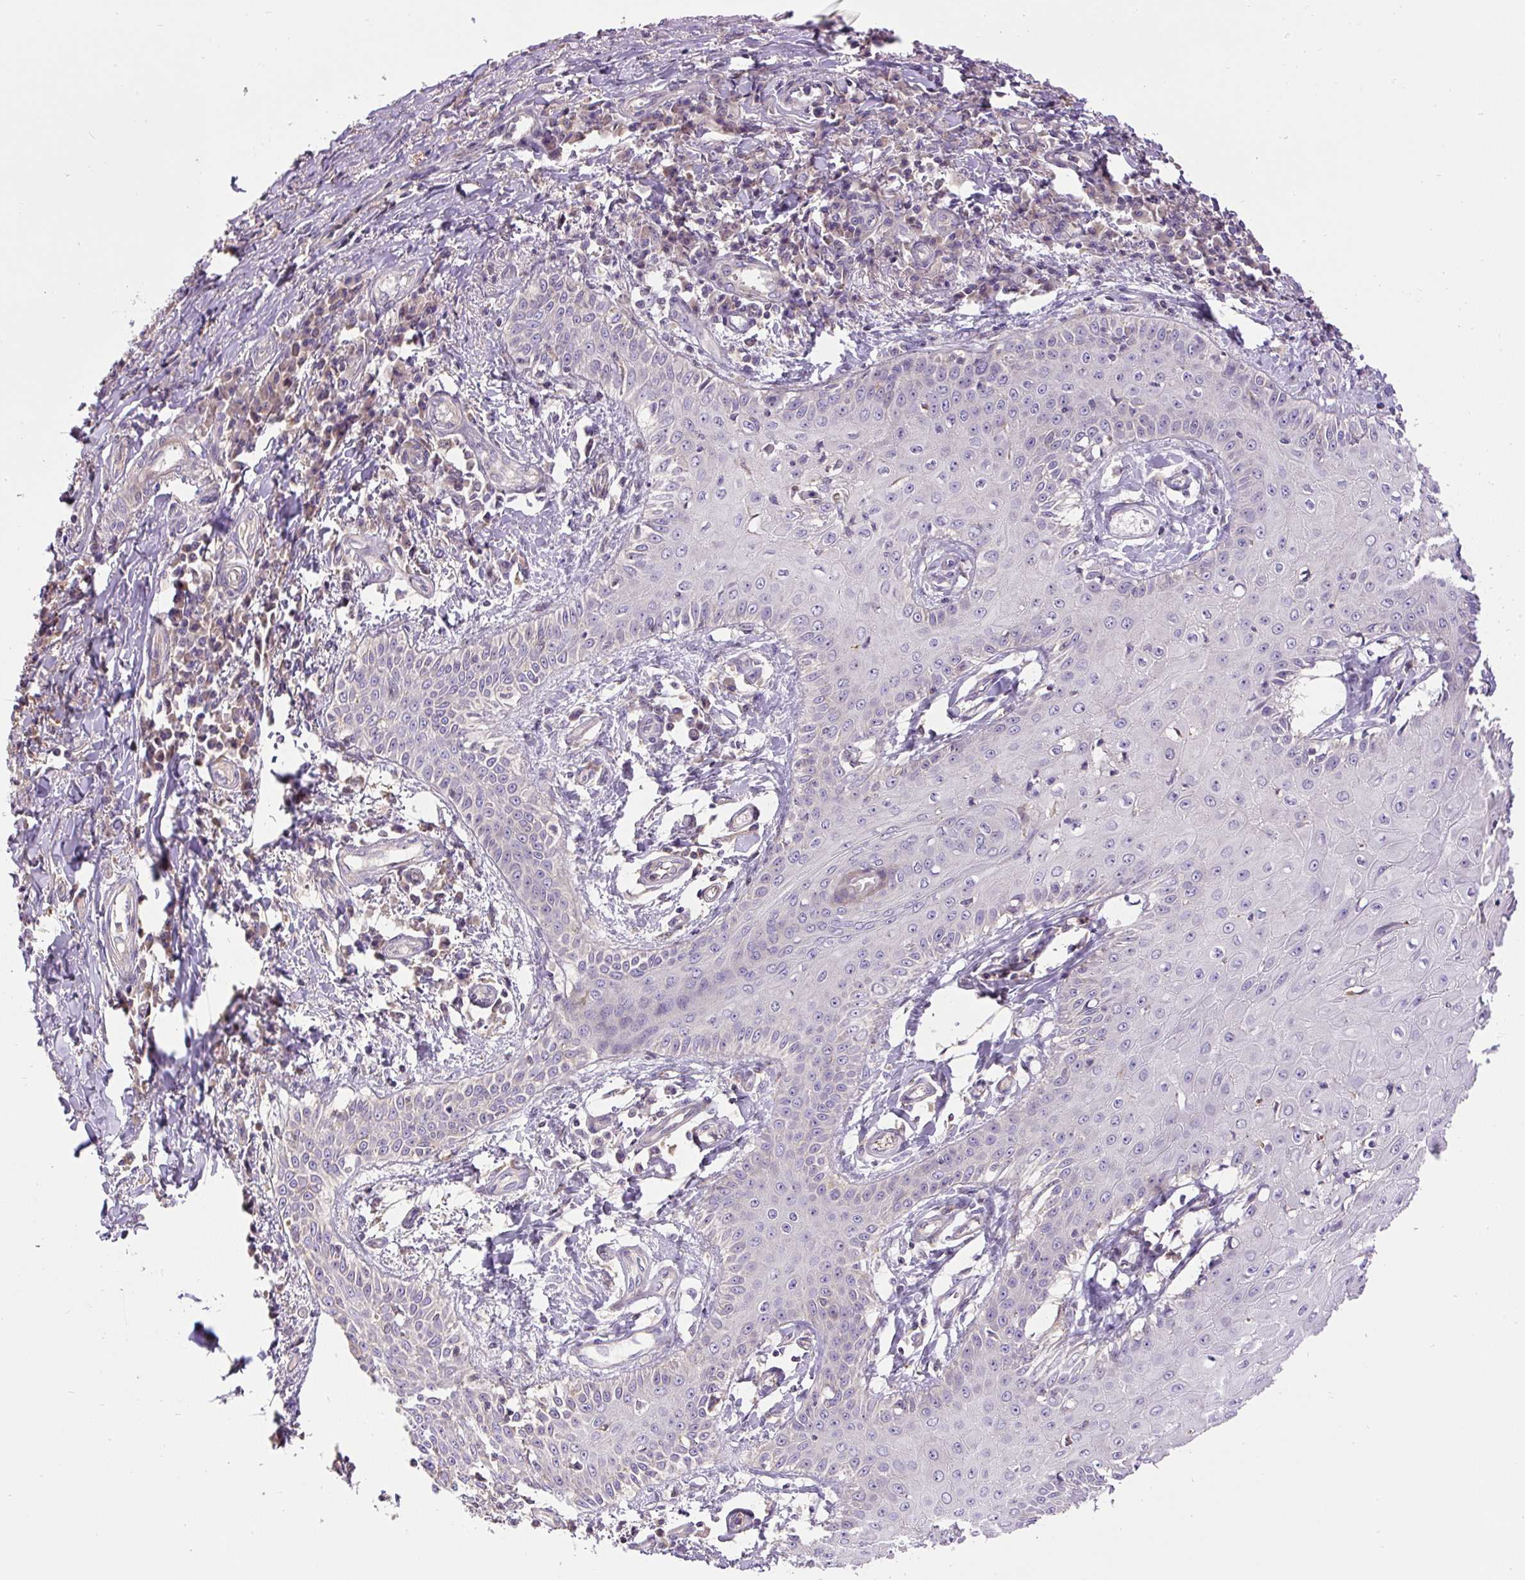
{"staining": {"intensity": "negative", "quantity": "none", "location": "none"}, "tissue": "skin cancer", "cell_type": "Tumor cells", "image_type": "cancer", "snomed": [{"axis": "morphology", "description": "Squamous cell carcinoma, NOS"}, {"axis": "topography", "description": "Skin"}], "caption": "IHC of skin squamous cell carcinoma demonstrates no positivity in tumor cells.", "gene": "CCDC28A", "patient": {"sex": "male", "age": 70}}